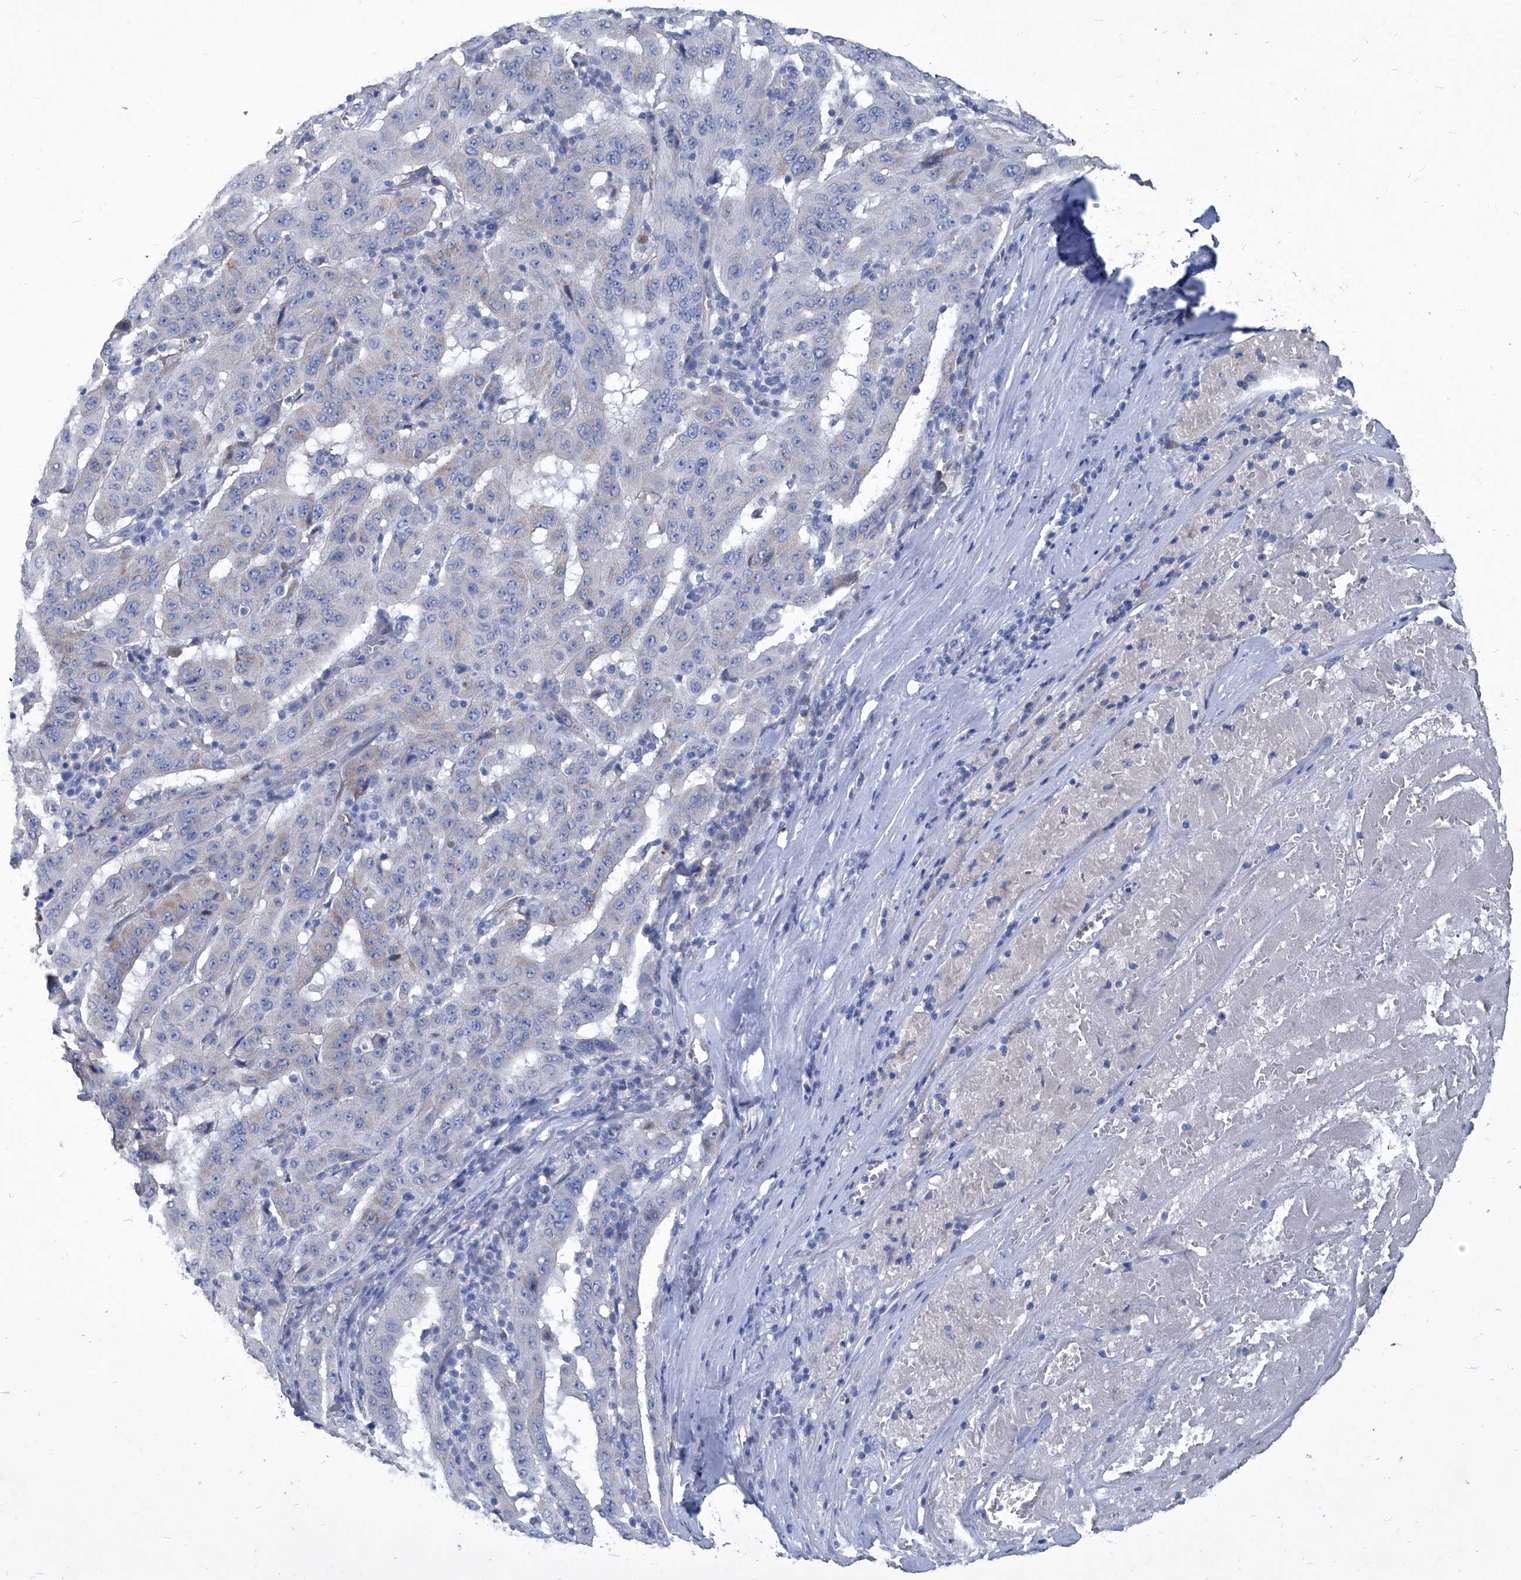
{"staining": {"intensity": "negative", "quantity": "none", "location": "none"}, "tissue": "pancreatic cancer", "cell_type": "Tumor cells", "image_type": "cancer", "snomed": [{"axis": "morphology", "description": "Adenocarcinoma, NOS"}, {"axis": "topography", "description": "Pancreas"}], "caption": "DAB immunohistochemical staining of human pancreatic adenocarcinoma demonstrates no significant positivity in tumor cells.", "gene": "MTARC1", "patient": {"sex": "male", "age": 63}}